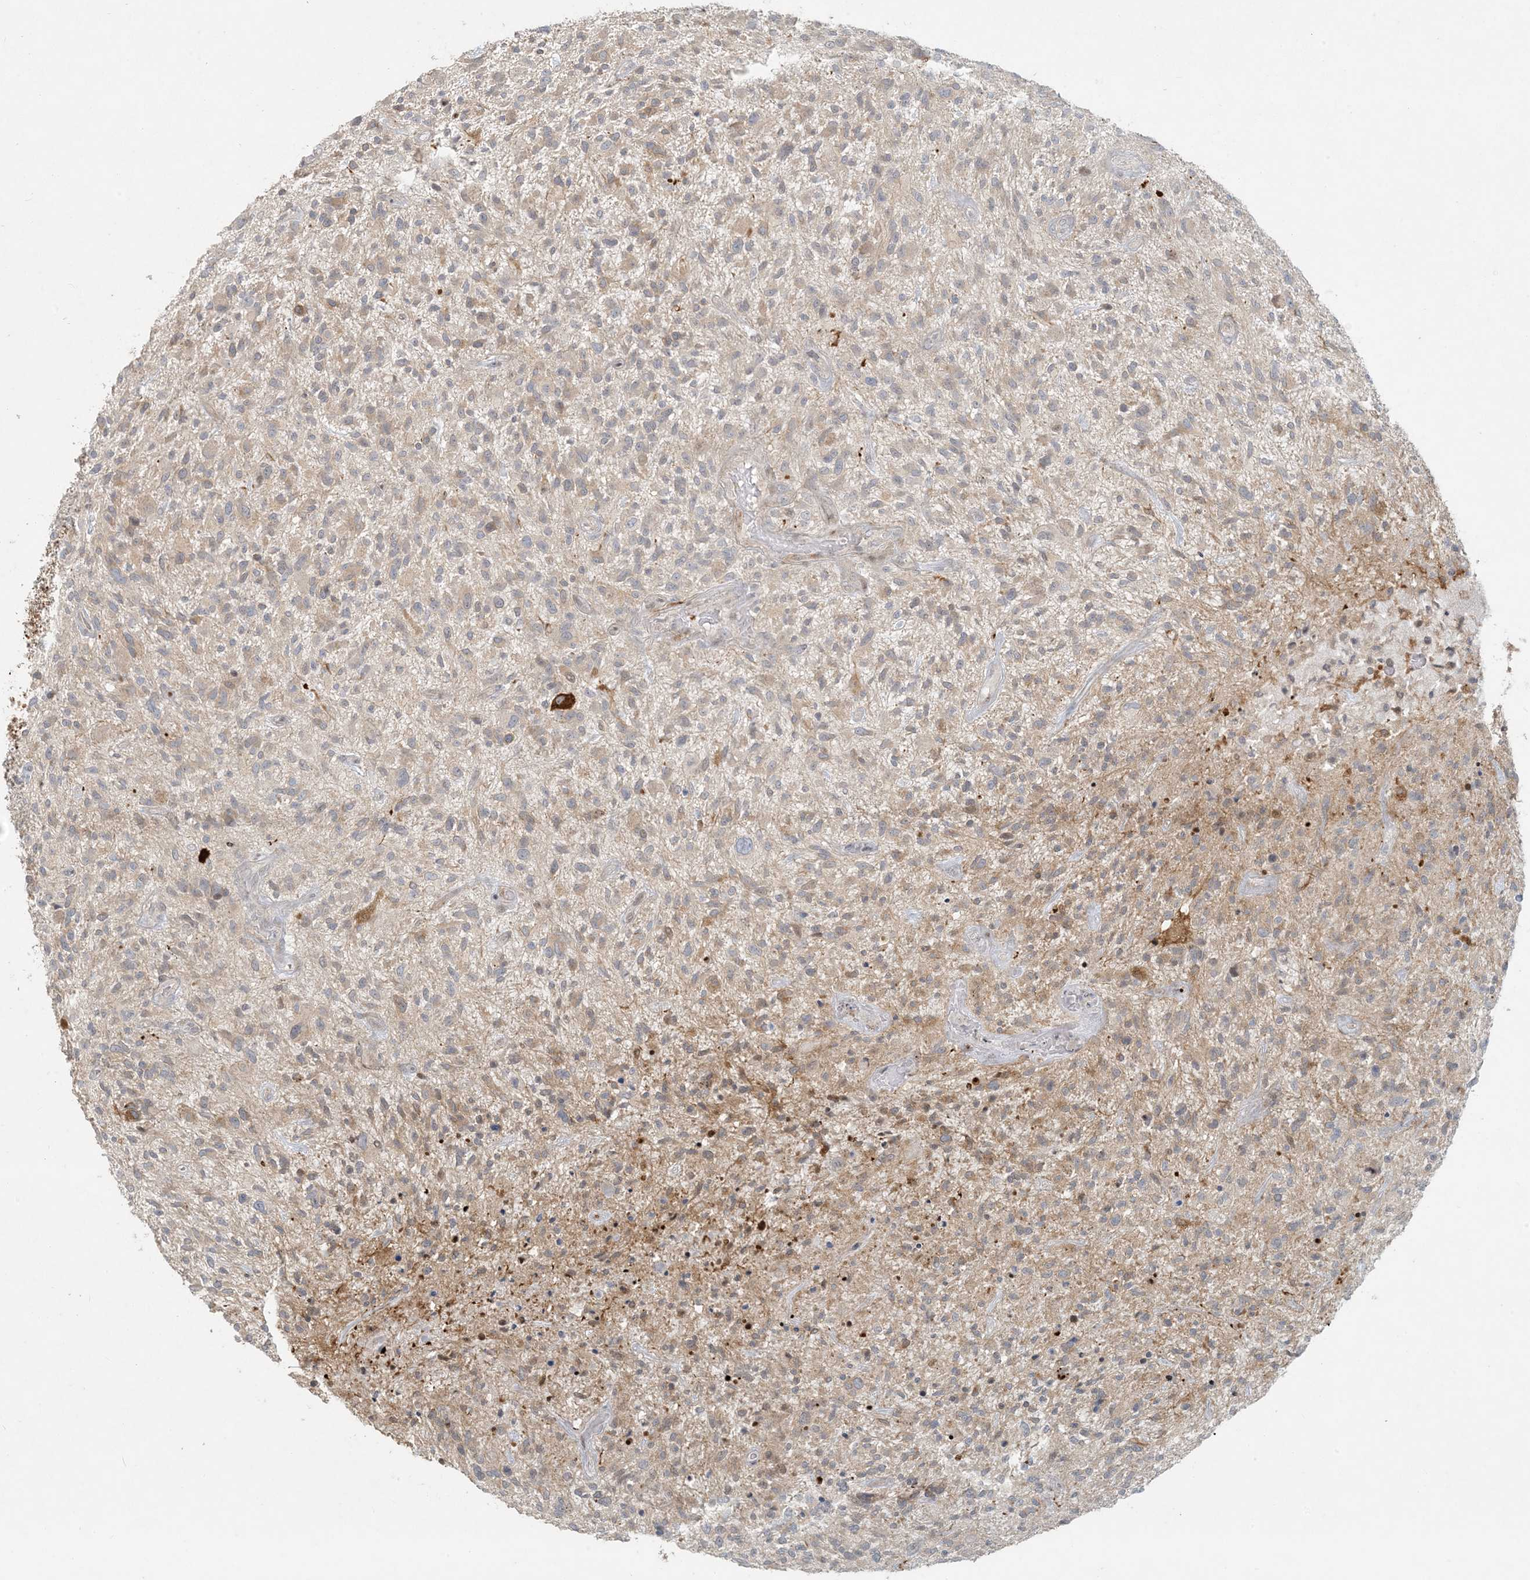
{"staining": {"intensity": "negative", "quantity": "none", "location": "none"}, "tissue": "glioma", "cell_type": "Tumor cells", "image_type": "cancer", "snomed": [{"axis": "morphology", "description": "Glioma, malignant, High grade"}, {"axis": "topography", "description": "Brain"}], "caption": "Tumor cells show no significant staining in malignant glioma (high-grade). The staining is performed using DAB (3,3'-diaminobenzidine) brown chromogen with nuclei counter-stained in using hematoxylin.", "gene": "BCORL1", "patient": {"sex": "male", "age": 47}}